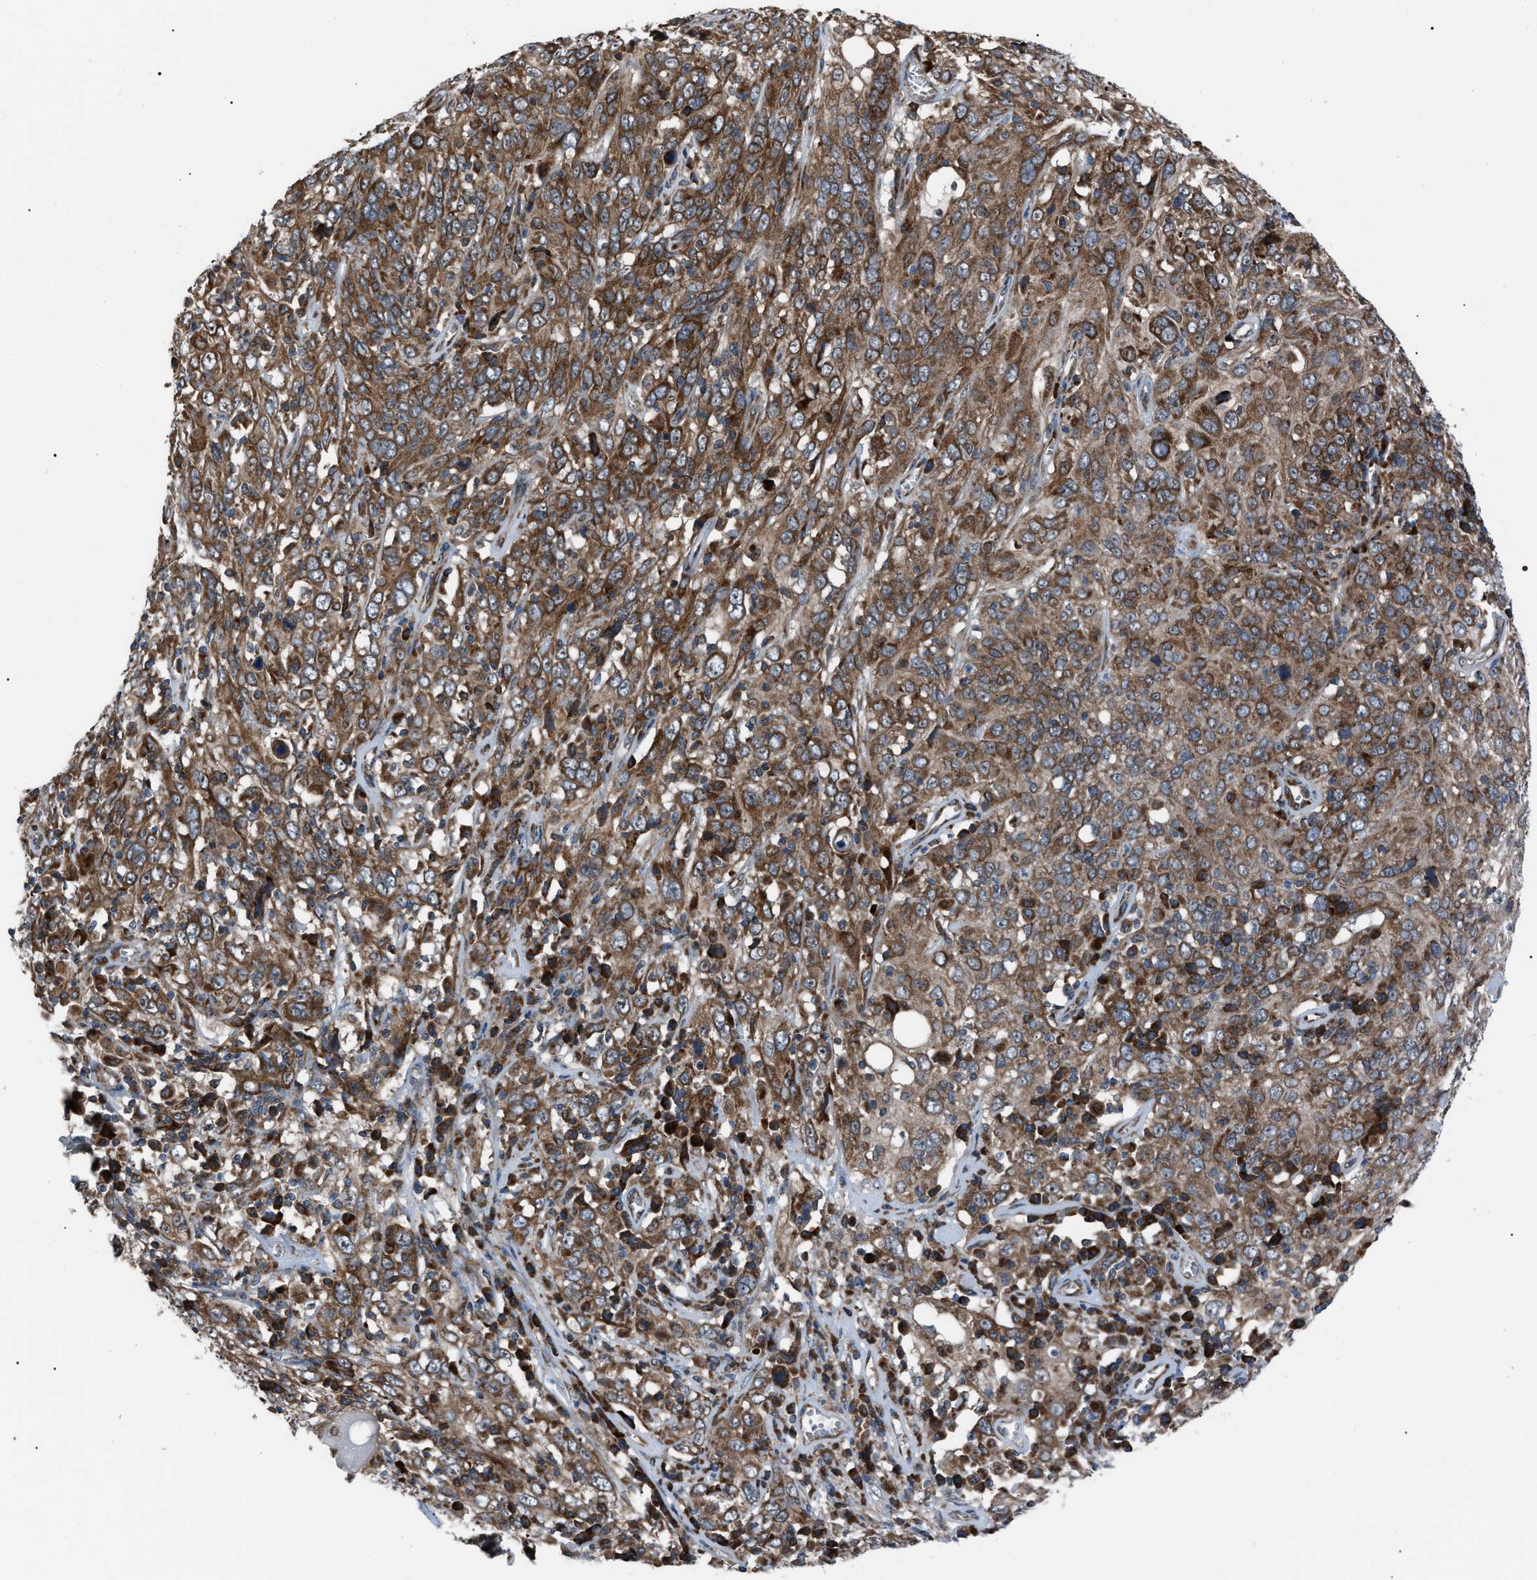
{"staining": {"intensity": "strong", "quantity": ">75%", "location": "cytoplasmic/membranous"}, "tissue": "cervical cancer", "cell_type": "Tumor cells", "image_type": "cancer", "snomed": [{"axis": "morphology", "description": "Squamous cell carcinoma, NOS"}, {"axis": "topography", "description": "Cervix"}], "caption": "Immunohistochemistry (IHC) micrograph of neoplastic tissue: cervical cancer (squamous cell carcinoma) stained using immunohistochemistry displays high levels of strong protein expression localized specifically in the cytoplasmic/membranous of tumor cells, appearing as a cytoplasmic/membranous brown color.", "gene": "AGO2", "patient": {"sex": "female", "age": 46}}